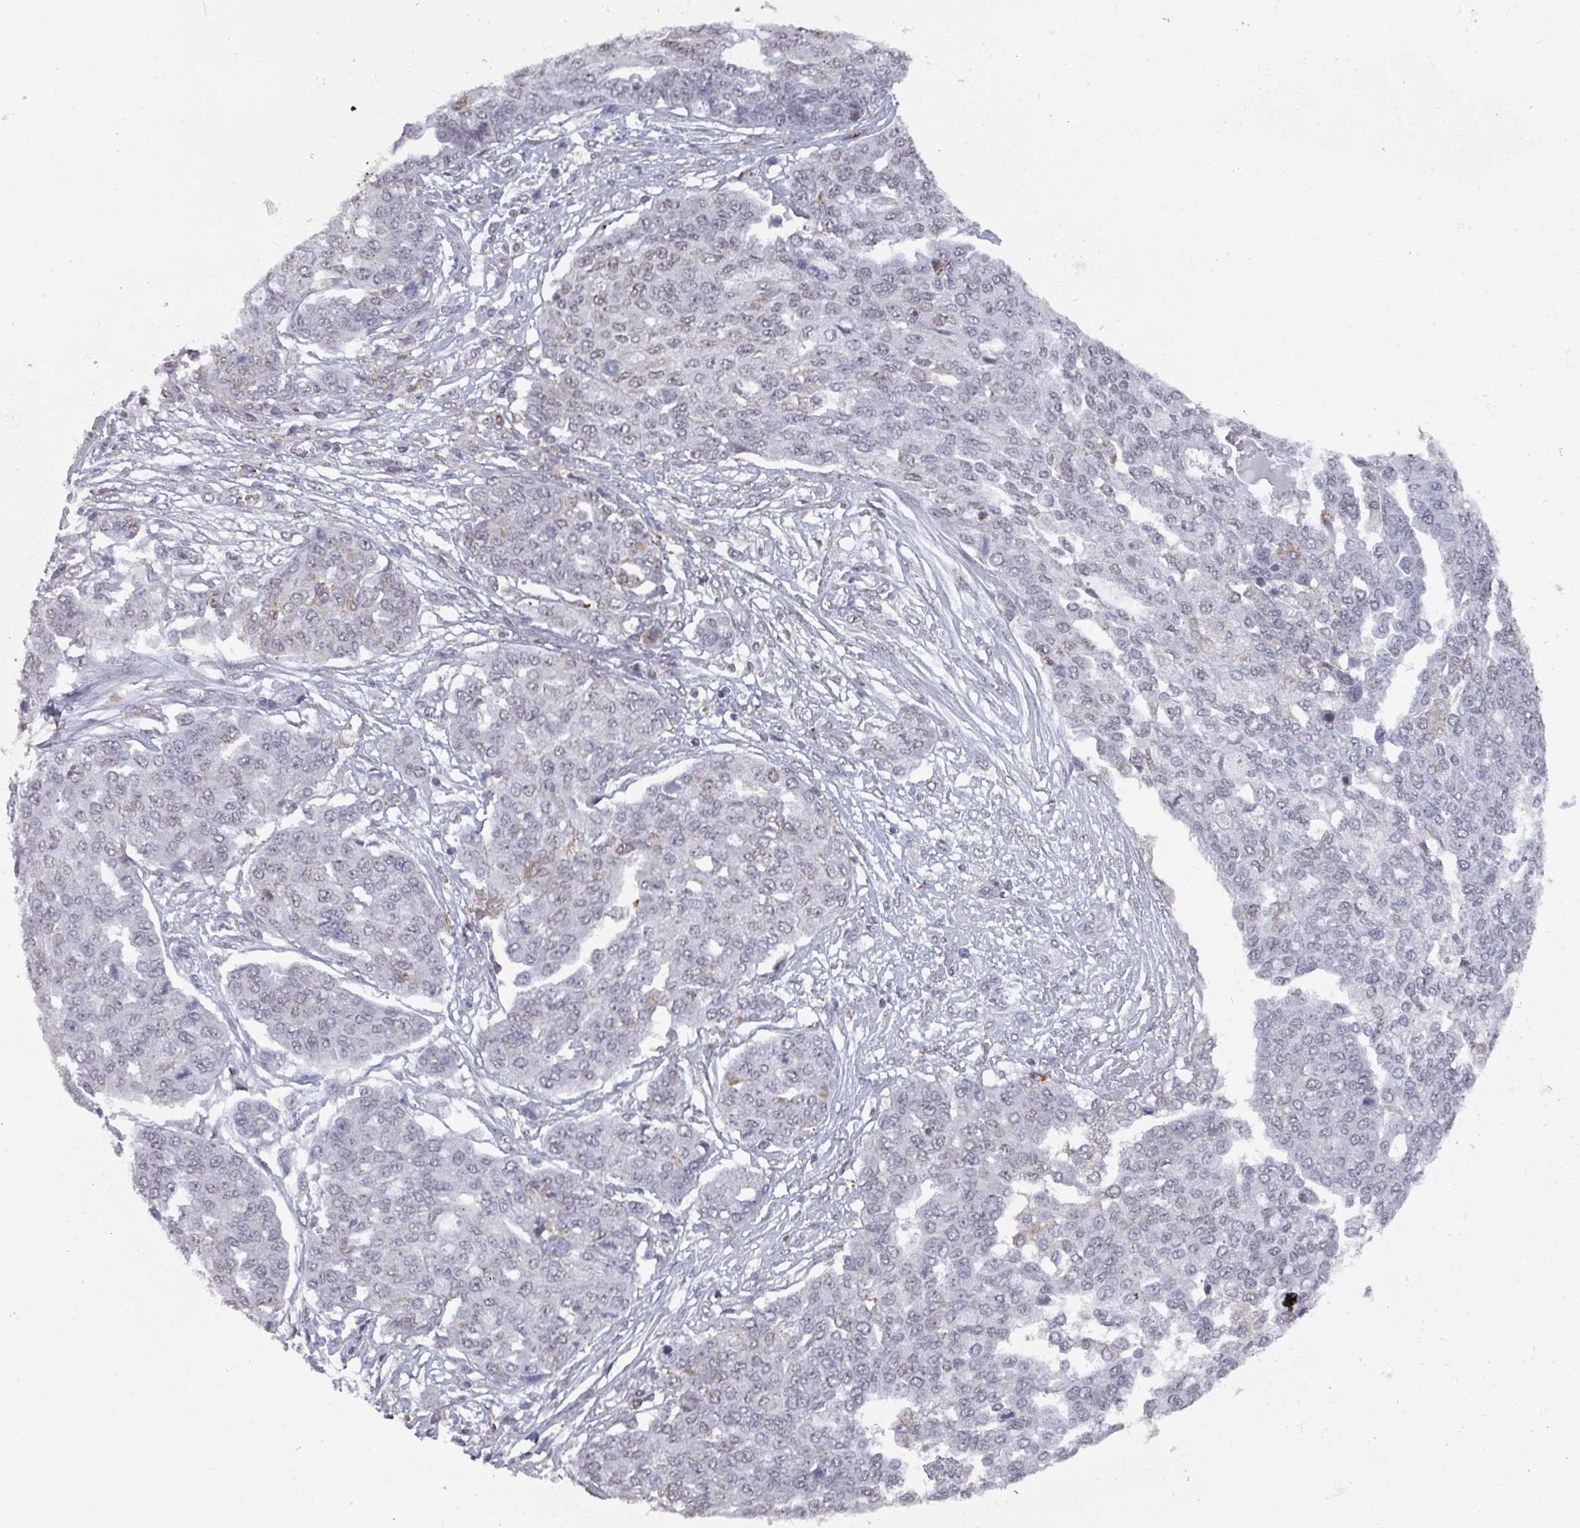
{"staining": {"intensity": "weak", "quantity": "<25%", "location": "nuclear"}, "tissue": "ovarian cancer", "cell_type": "Tumor cells", "image_type": "cancer", "snomed": [{"axis": "morphology", "description": "Cystadenocarcinoma, serous, NOS"}, {"axis": "topography", "description": "Soft tissue"}, {"axis": "topography", "description": "Ovary"}], "caption": "A histopathology image of ovarian serous cystadenocarcinoma stained for a protein demonstrates no brown staining in tumor cells. (DAB IHC with hematoxylin counter stain).", "gene": "RASAL3", "patient": {"sex": "female", "age": 57}}